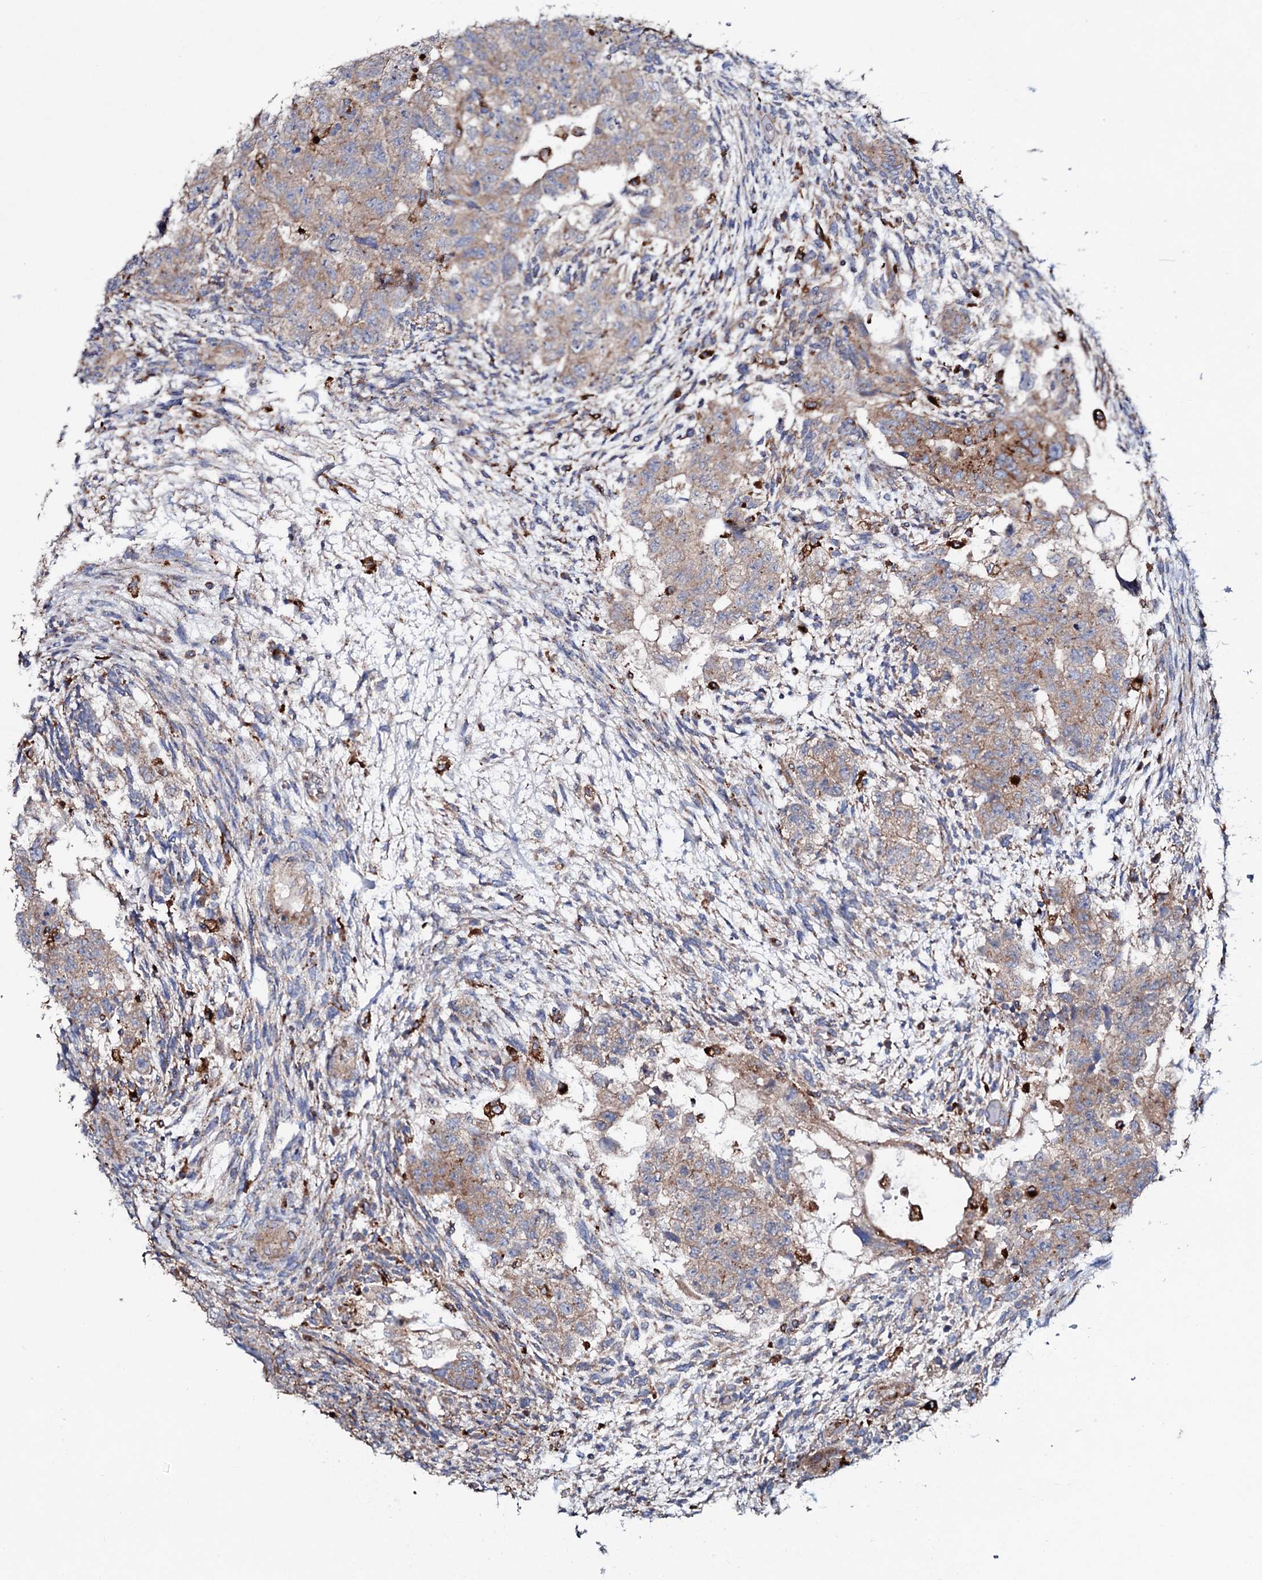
{"staining": {"intensity": "weak", "quantity": ">75%", "location": "cytoplasmic/membranous"}, "tissue": "testis cancer", "cell_type": "Tumor cells", "image_type": "cancer", "snomed": [{"axis": "morphology", "description": "Carcinoma, Embryonal, NOS"}, {"axis": "topography", "description": "Testis"}], "caption": "Protein expression analysis of testis cancer (embryonal carcinoma) shows weak cytoplasmic/membranous positivity in approximately >75% of tumor cells.", "gene": "P2RX4", "patient": {"sex": "male", "age": 36}}